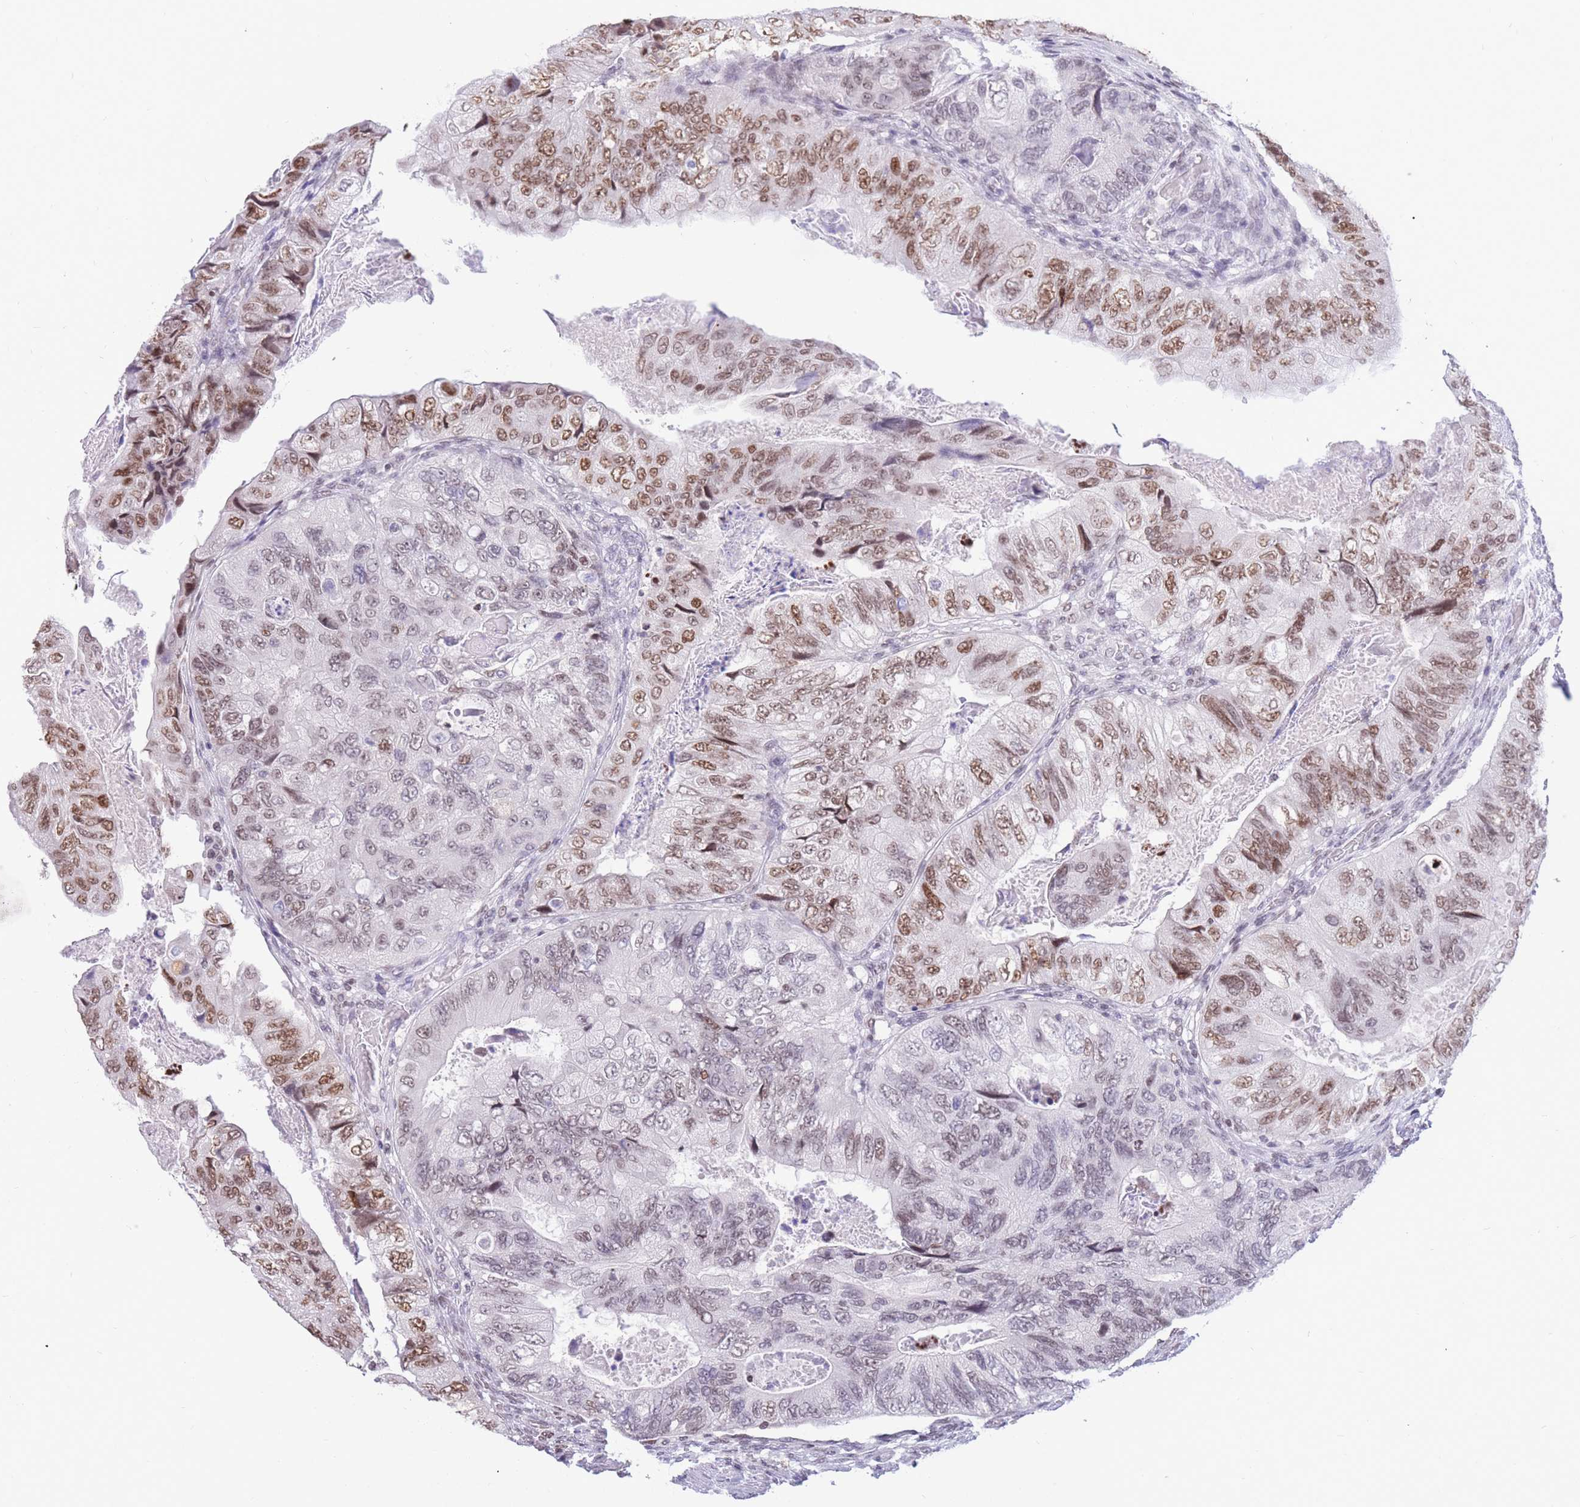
{"staining": {"intensity": "moderate", "quantity": "25%-75%", "location": "nuclear"}, "tissue": "colorectal cancer", "cell_type": "Tumor cells", "image_type": "cancer", "snomed": [{"axis": "morphology", "description": "Adenocarcinoma, NOS"}, {"axis": "topography", "description": "Rectum"}], "caption": "About 25%-75% of tumor cells in colorectal cancer (adenocarcinoma) exhibit moderate nuclear protein staining as visualized by brown immunohistochemical staining.", "gene": "HMGN1", "patient": {"sex": "male", "age": 63}}